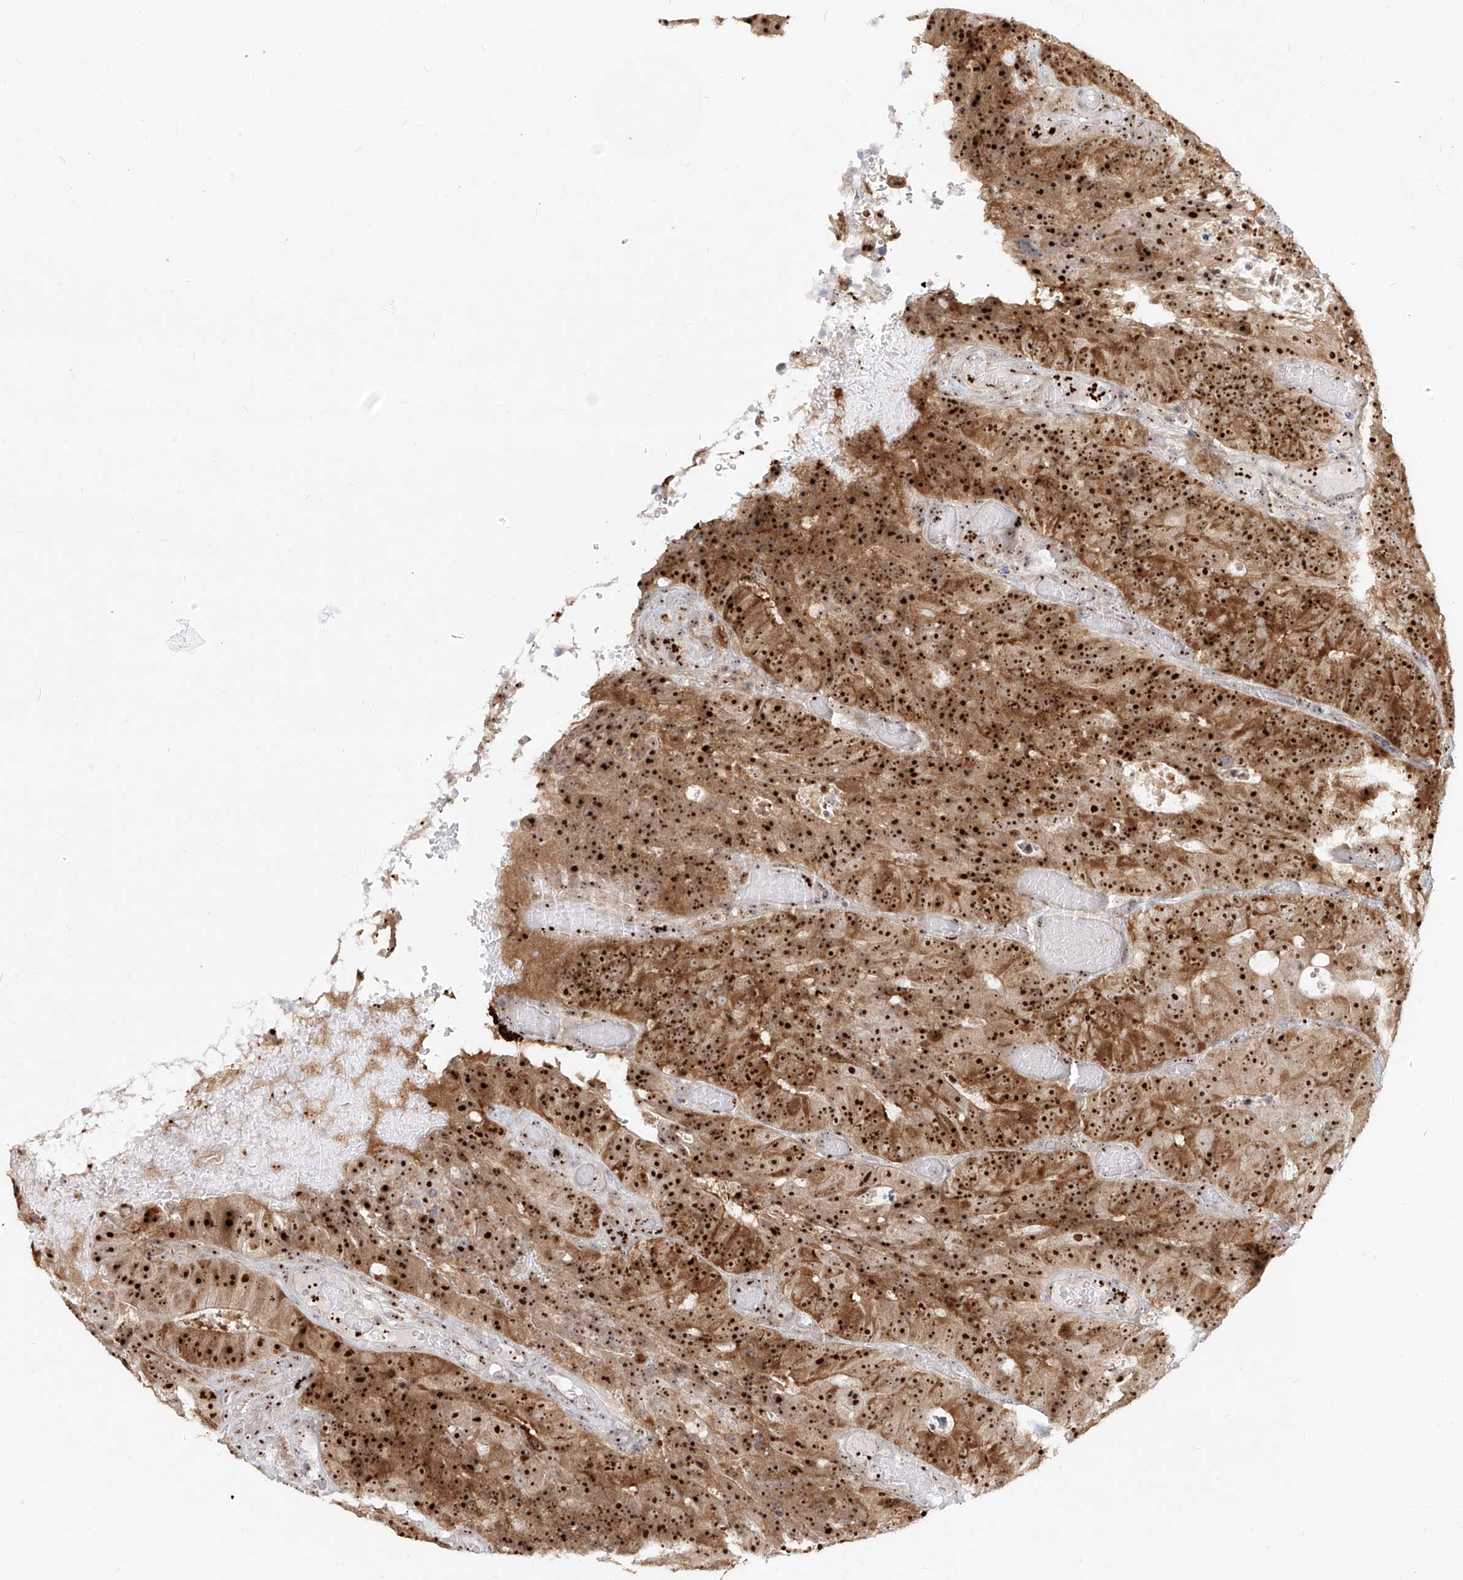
{"staining": {"intensity": "strong", "quantity": ">75%", "location": "cytoplasmic/membranous,nuclear"}, "tissue": "colorectal cancer", "cell_type": "Tumor cells", "image_type": "cancer", "snomed": [{"axis": "morphology", "description": "Adenocarcinoma, NOS"}, {"axis": "topography", "description": "Colon"}], "caption": "Colorectal adenocarcinoma tissue shows strong cytoplasmic/membranous and nuclear expression in about >75% of tumor cells, visualized by immunohistochemistry.", "gene": "BYSL", "patient": {"sex": "male", "age": 87}}